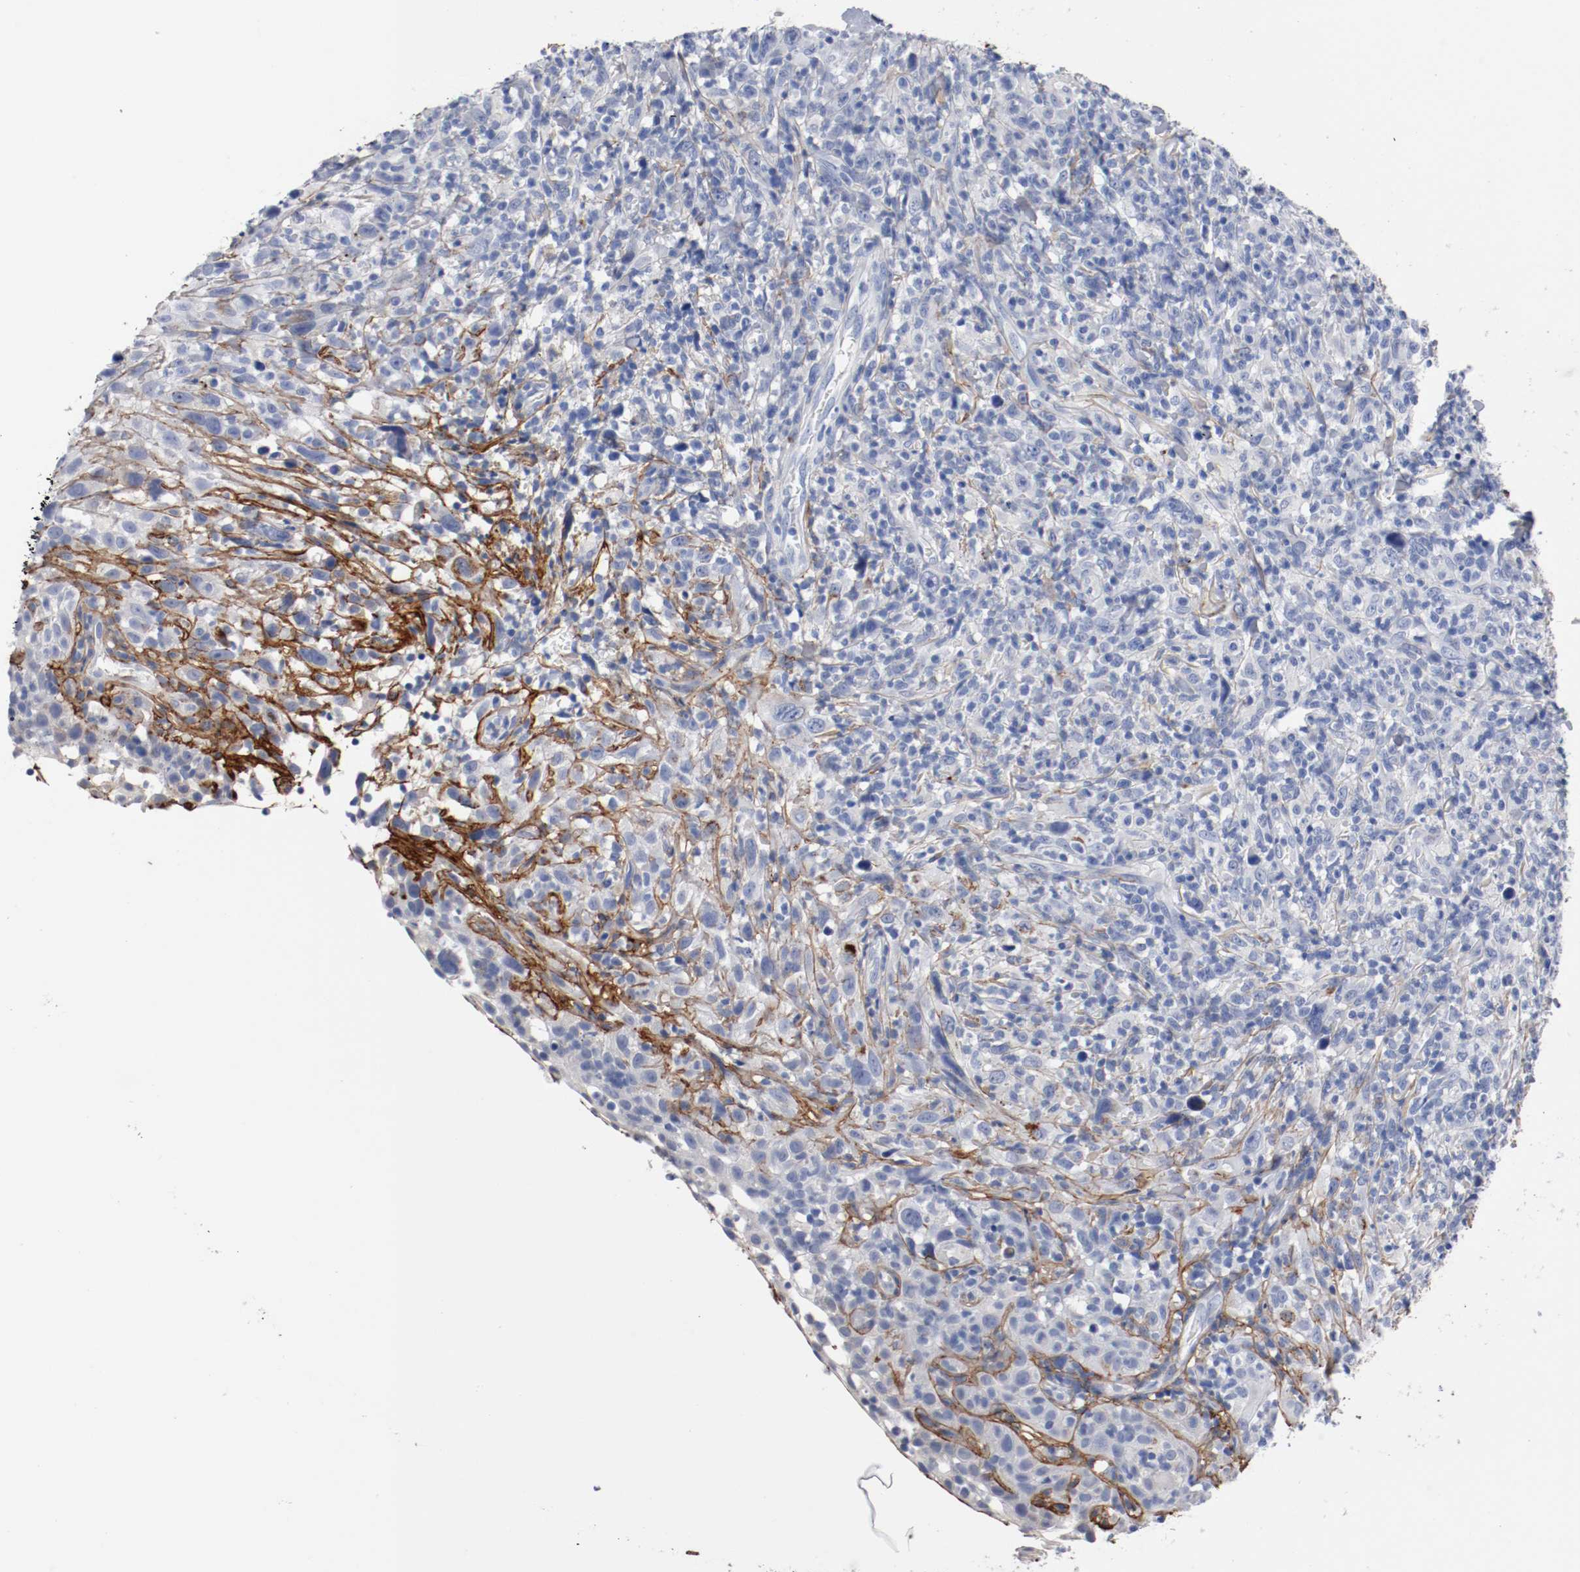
{"staining": {"intensity": "negative", "quantity": "none", "location": "none"}, "tissue": "thyroid cancer", "cell_type": "Tumor cells", "image_type": "cancer", "snomed": [{"axis": "morphology", "description": "Carcinoma, NOS"}, {"axis": "topography", "description": "Thyroid gland"}], "caption": "High magnification brightfield microscopy of thyroid carcinoma stained with DAB (brown) and counterstained with hematoxylin (blue): tumor cells show no significant expression.", "gene": "TNC", "patient": {"sex": "female", "age": 77}}